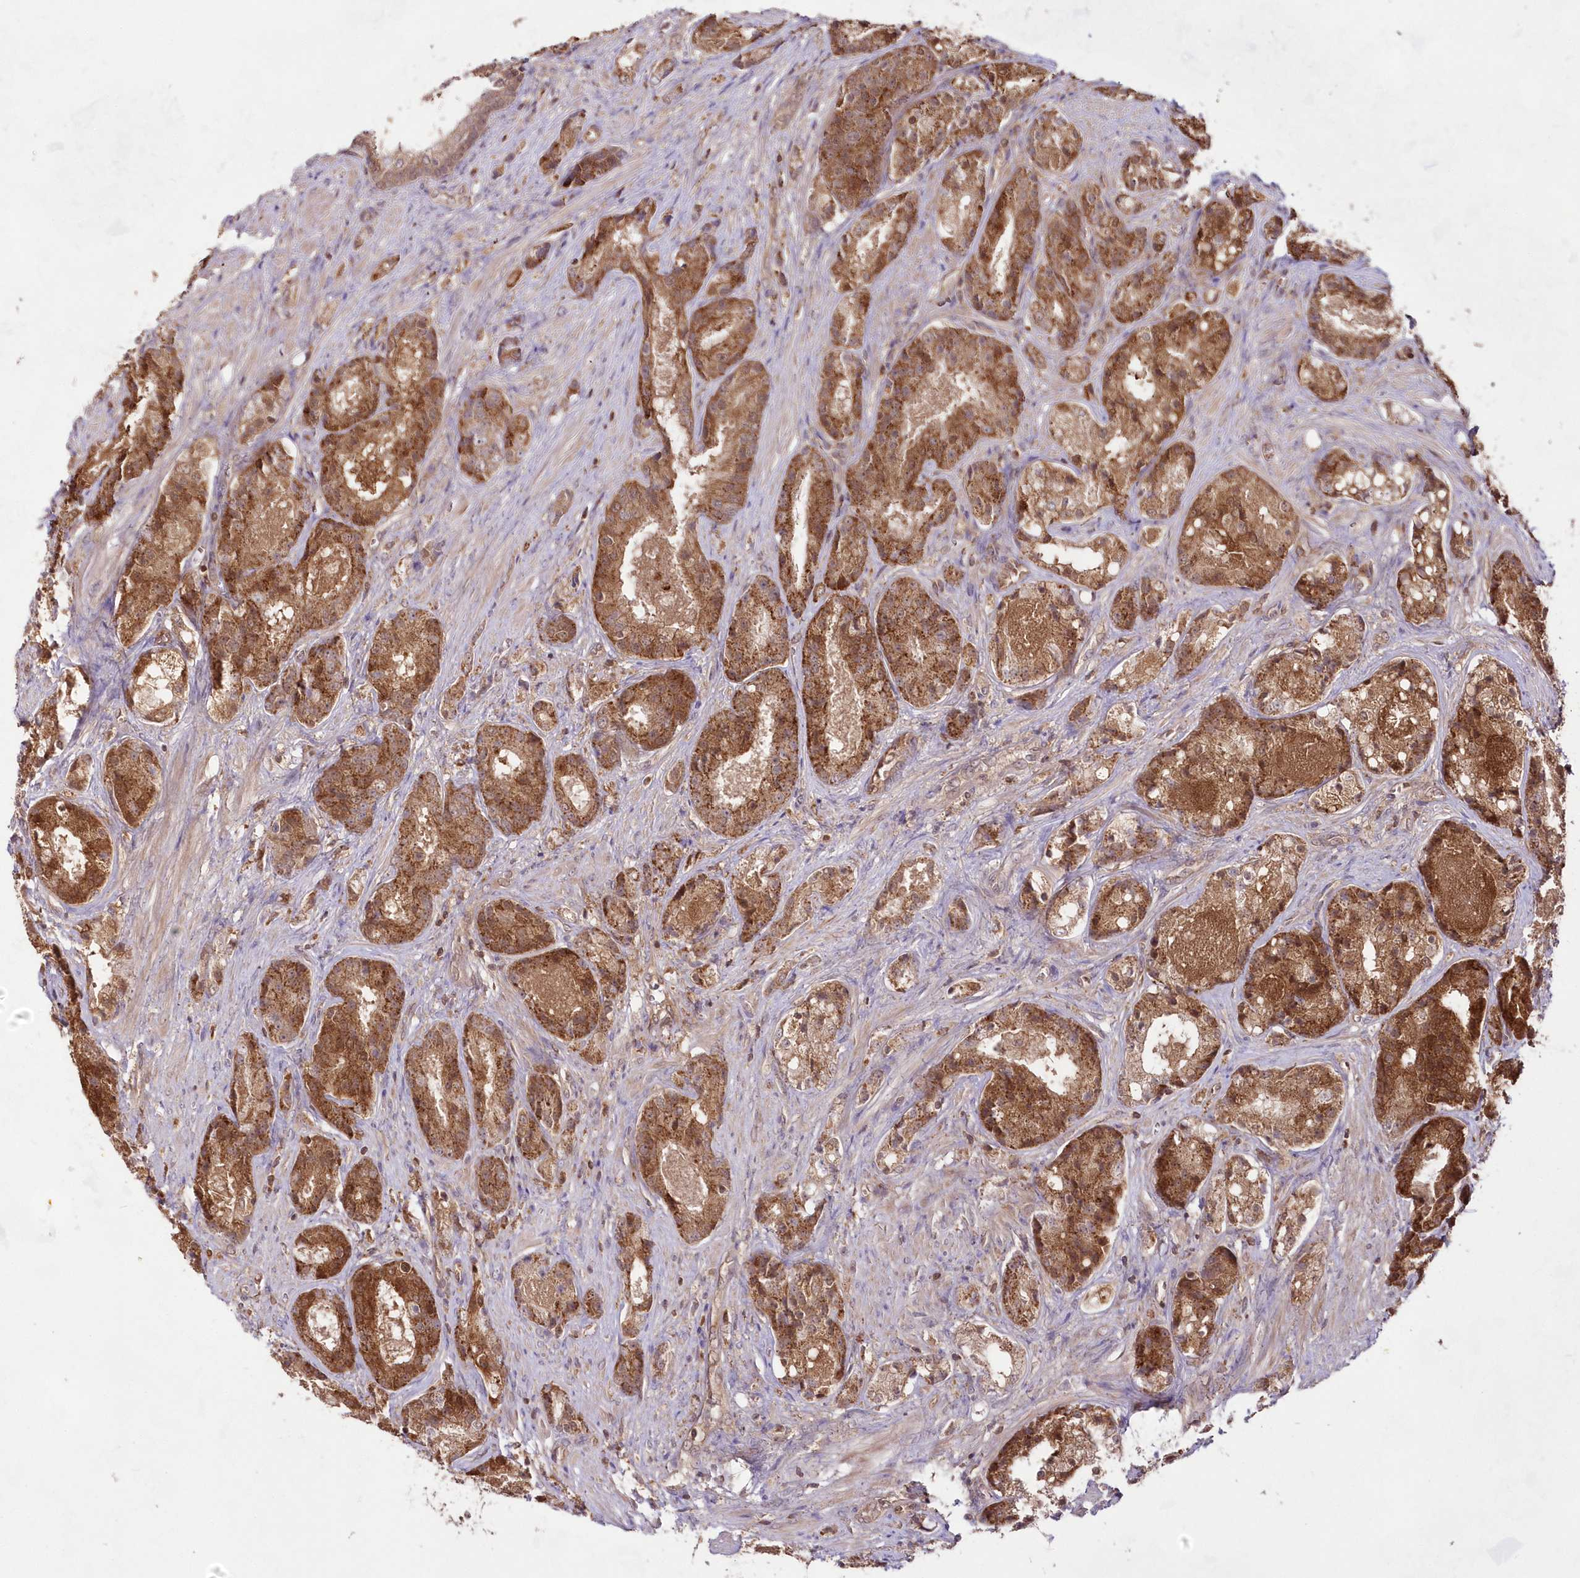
{"staining": {"intensity": "moderate", "quantity": ">75%", "location": "cytoplasmic/membranous"}, "tissue": "prostate cancer", "cell_type": "Tumor cells", "image_type": "cancer", "snomed": [{"axis": "morphology", "description": "Adenocarcinoma, High grade"}, {"axis": "topography", "description": "Prostate"}], "caption": "High-grade adenocarcinoma (prostate) was stained to show a protein in brown. There is medium levels of moderate cytoplasmic/membranous expression in approximately >75% of tumor cells.", "gene": "IMPA1", "patient": {"sex": "male", "age": 60}}